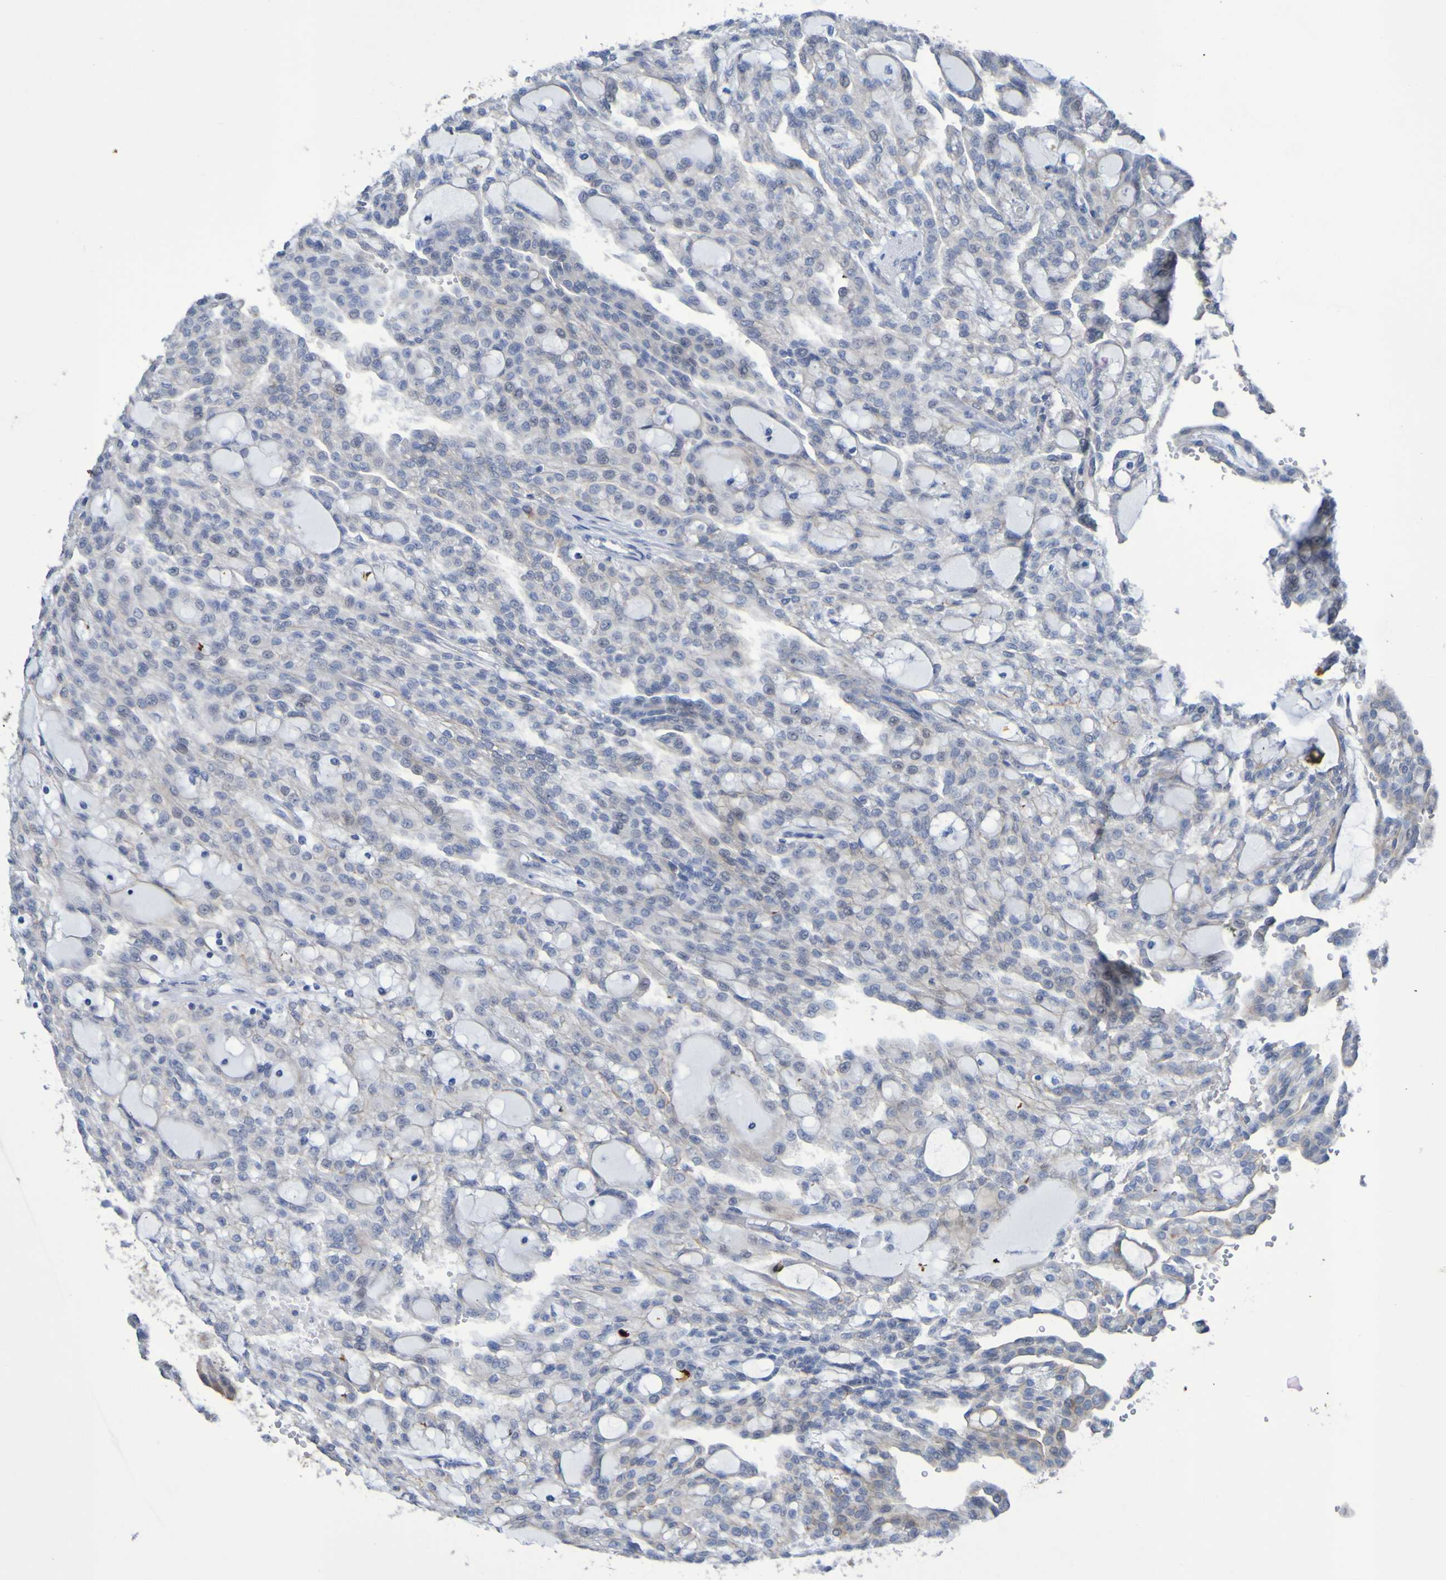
{"staining": {"intensity": "negative", "quantity": "none", "location": "none"}, "tissue": "renal cancer", "cell_type": "Tumor cells", "image_type": "cancer", "snomed": [{"axis": "morphology", "description": "Adenocarcinoma, NOS"}, {"axis": "topography", "description": "Kidney"}], "caption": "Renal cancer (adenocarcinoma) was stained to show a protein in brown. There is no significant expression in tumor cells.", "gene": "C11orf24", "patient": {"sex": "male", "age": 63}}